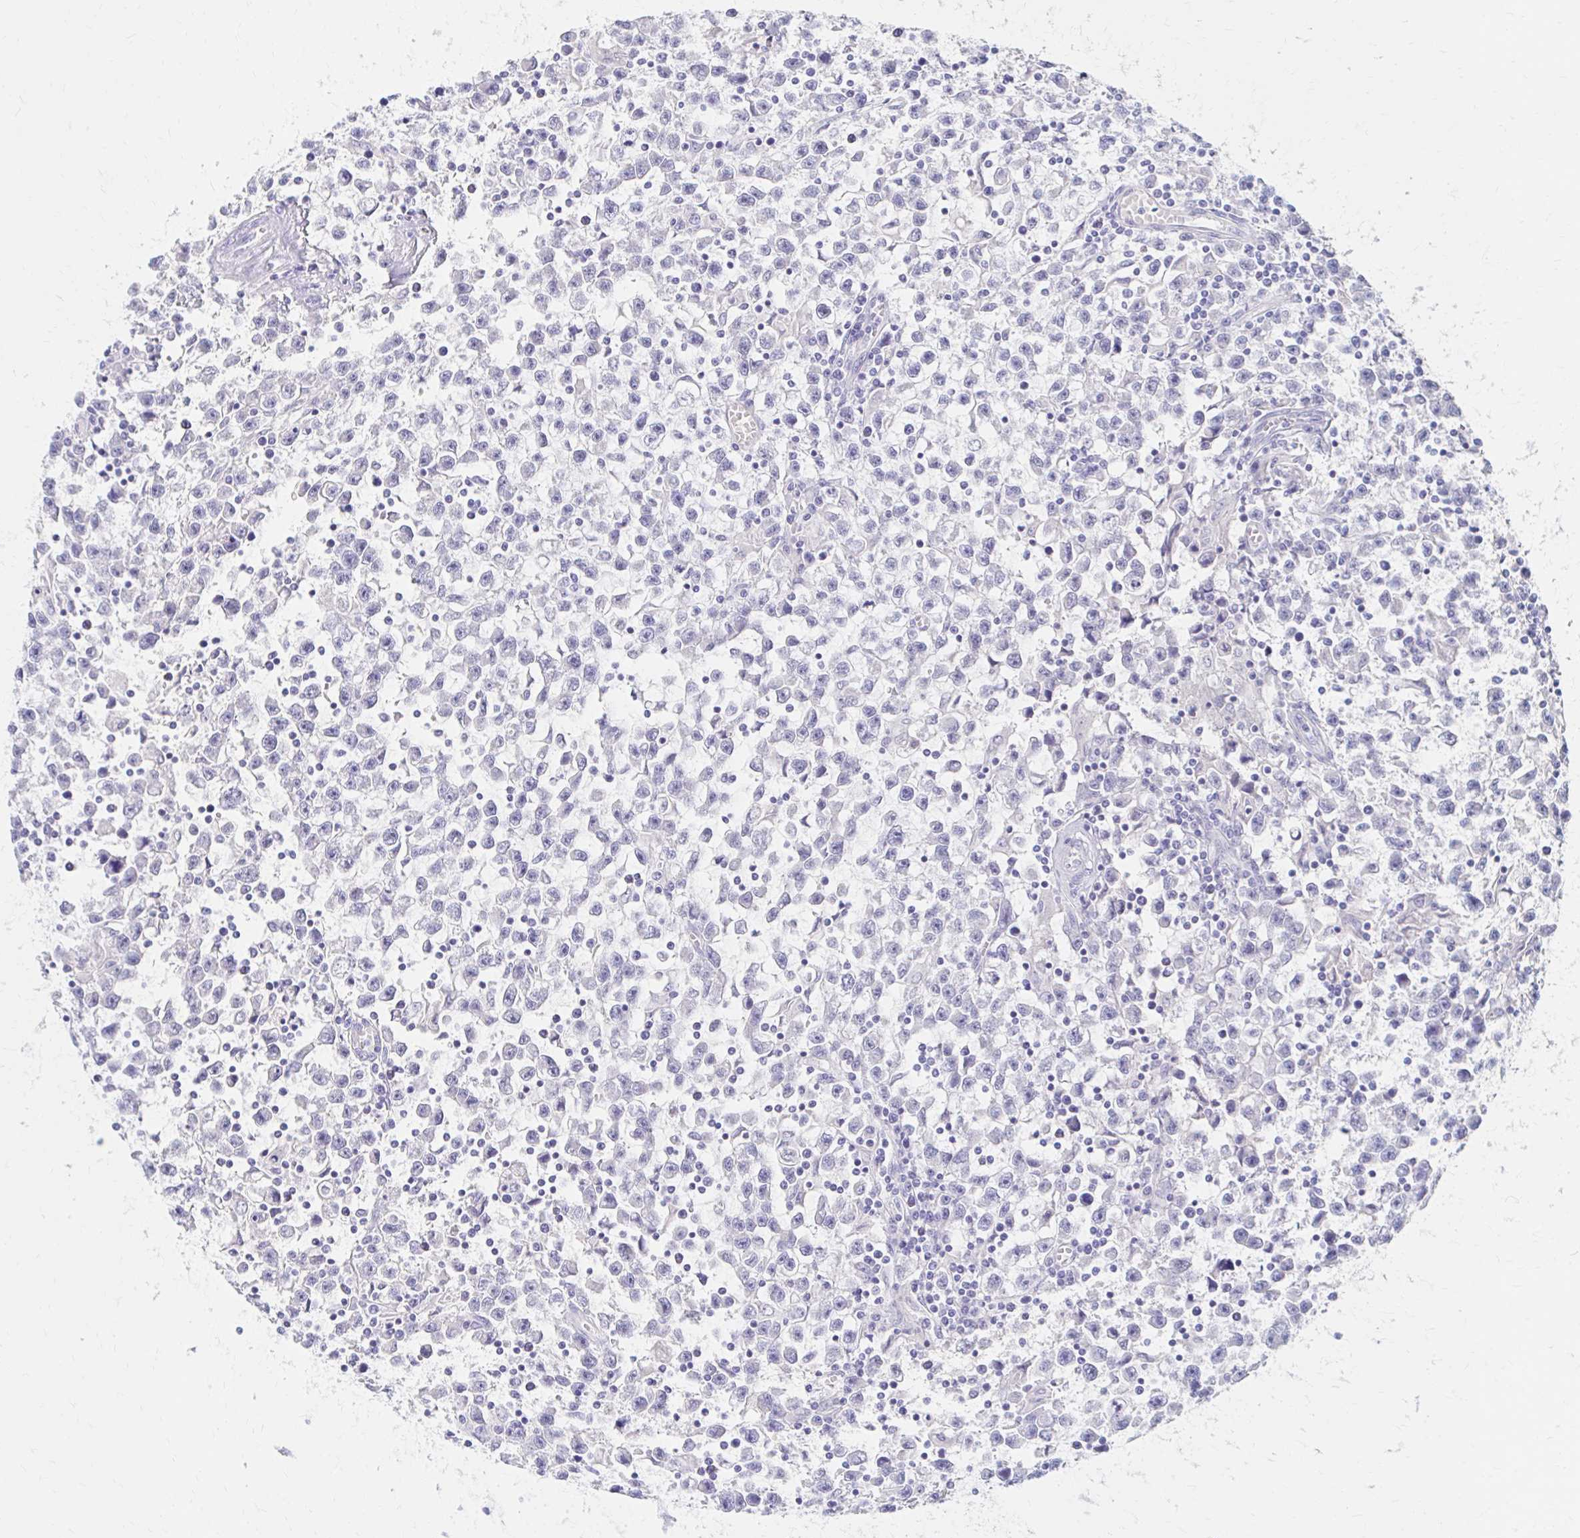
{"staining": {"intensity": "negative", "quantity": "none", "location": "none"}, "tissue": "testis cancer", "cell_type": "Tumor cells", "image_type": "cancer", "snomed": [{"axis": "morphology", "description": "Seminoma, NOS"}, {"axis": "topography", "description": "Testis"}], "caption": "A photomicrograph of testis seminoma stained for a protein reveals no brown staining in tumor cells. (DAB IHC visualized using brightfield microscopy, high magnification).", "gene": "AZGP1", "patient": {"sex": "male", "age": 31}}